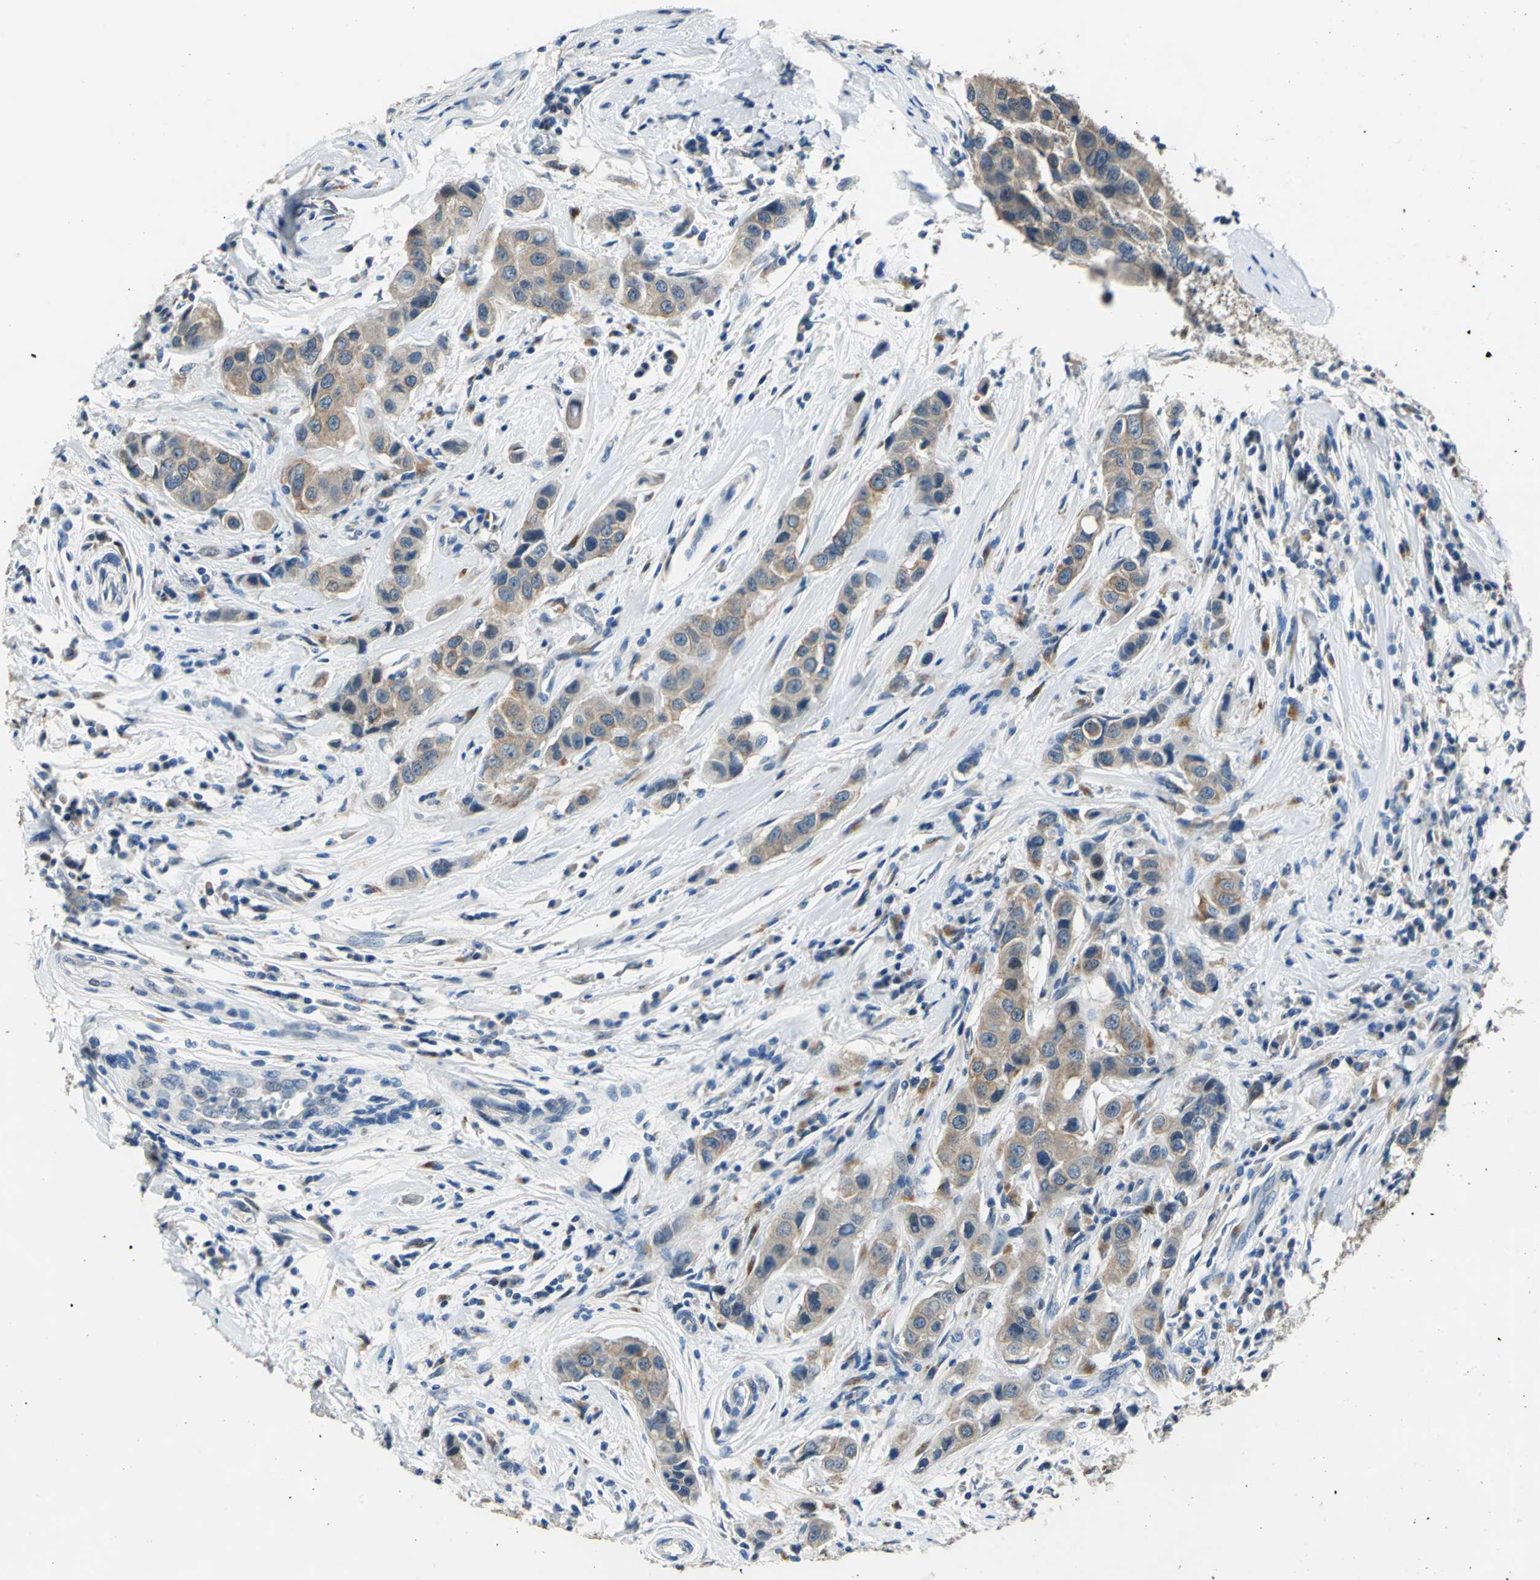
{"staining": {"intensity": "weak", "quantity": ">75%", "location": "cytoplasmic/membranous"}, "tissue": "breast cancer", "cell_type": "Tumor cells", "image_type": "cancer", "snomed": [{"axis": "morphology", "description": "Duct carcinoma"}, {"axis": "topography", "description": "Breast"}], "caption": "Invasive ductal carcinoma (breast) stained with immunohistochemistry reveals weak cytoplasmic/membranous positivity in about >75% of tumor cells.", "gene": "RASD2", "patient": {"sex": "female", "age": 27}}